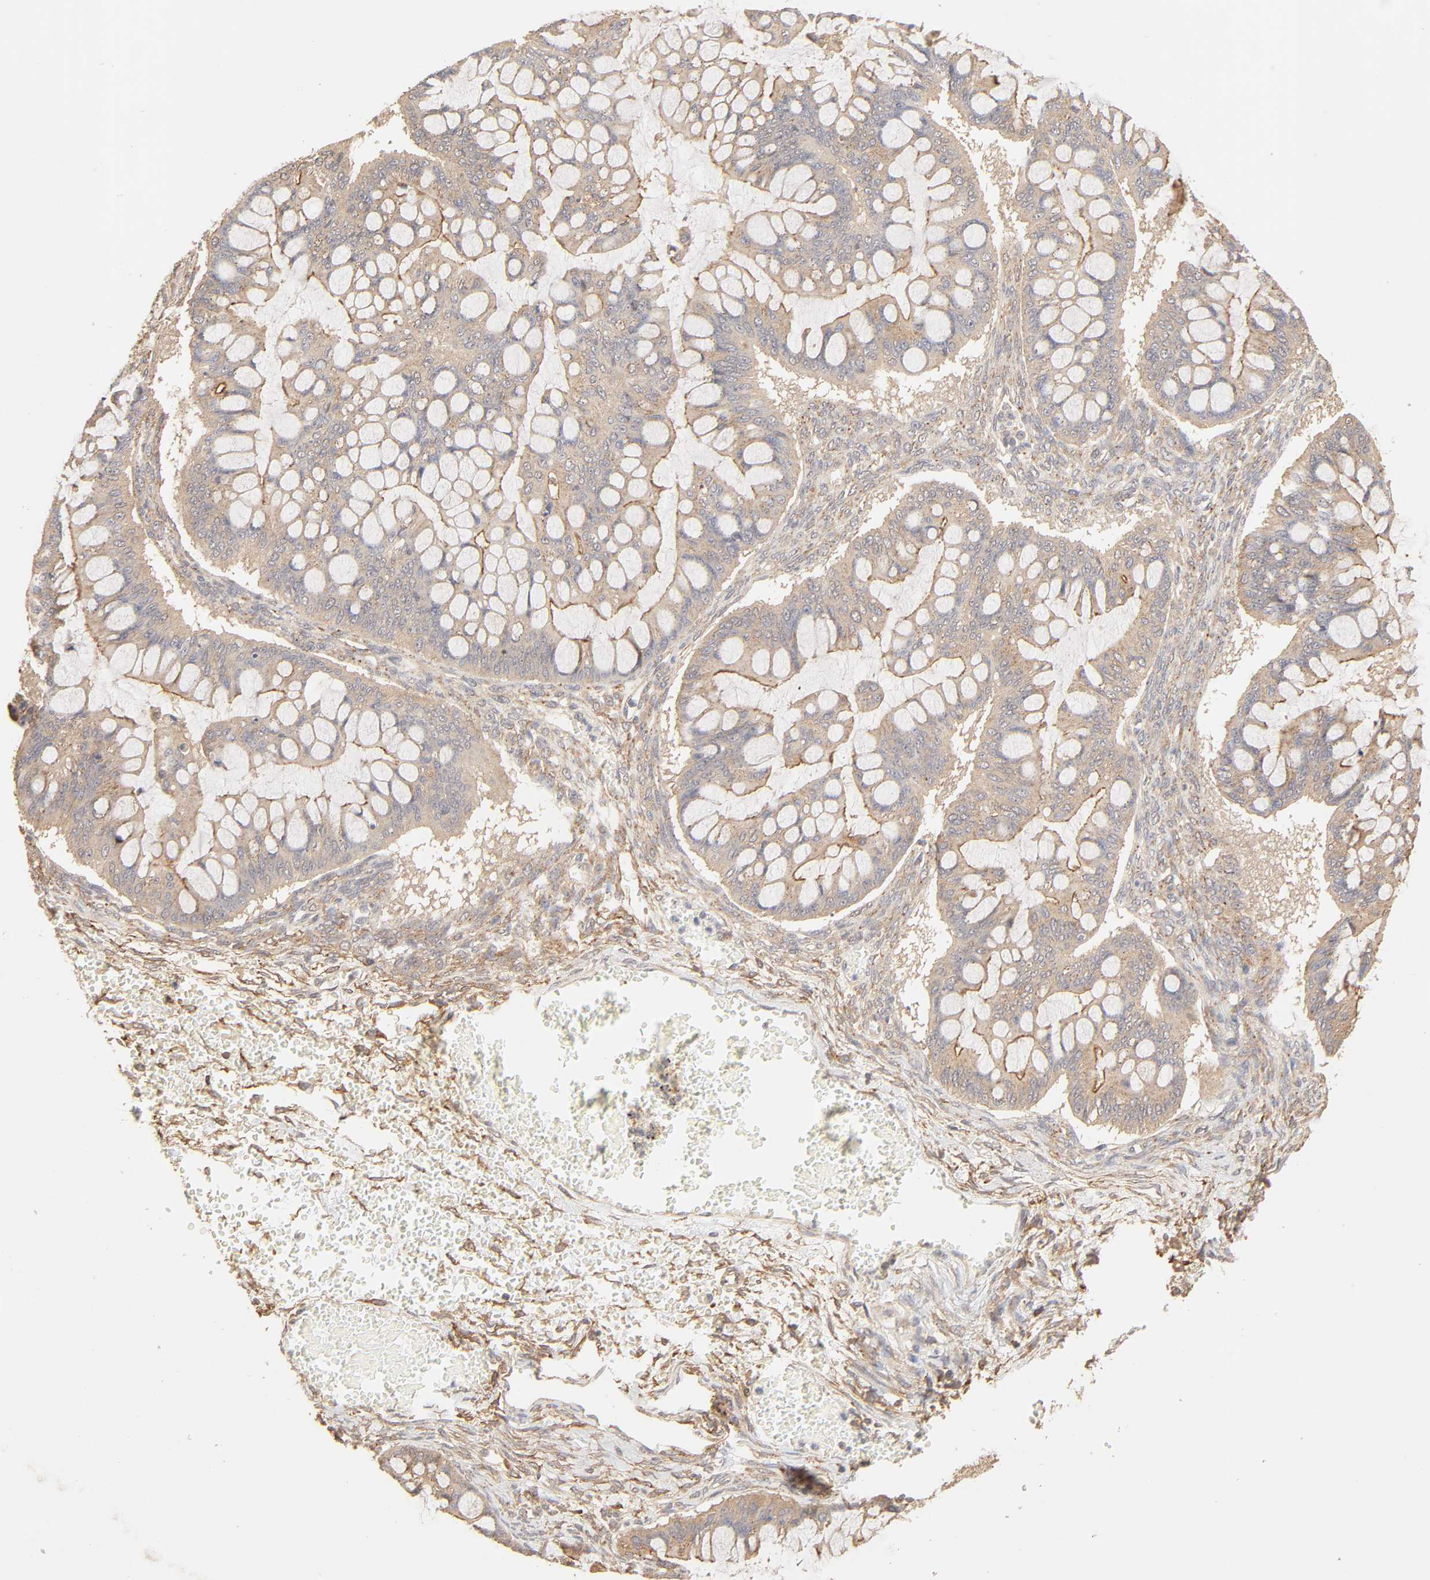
{"staining": {"intensity": "moderate", "quantity": ">75%", "location": "cytoplasmic/membranous"}, "tissue": "ovarian cancer", "cell_type": "Tumor cells", "image_type": "cancer", "snomed": [{"axis": "morphology", "description": "Cystadenocarcinoma, mucinous, NOS"}, {"axis": "topography", "description": "Ovary"}], "caption": "Ovarian cancer tissue shows moderate cytoplasmic/membranous positivity in about >75% of tumor cells, visualized by immunohistochemistry.", "gene": "EPS8", "patient": {"sex": "female", "age": 73}}